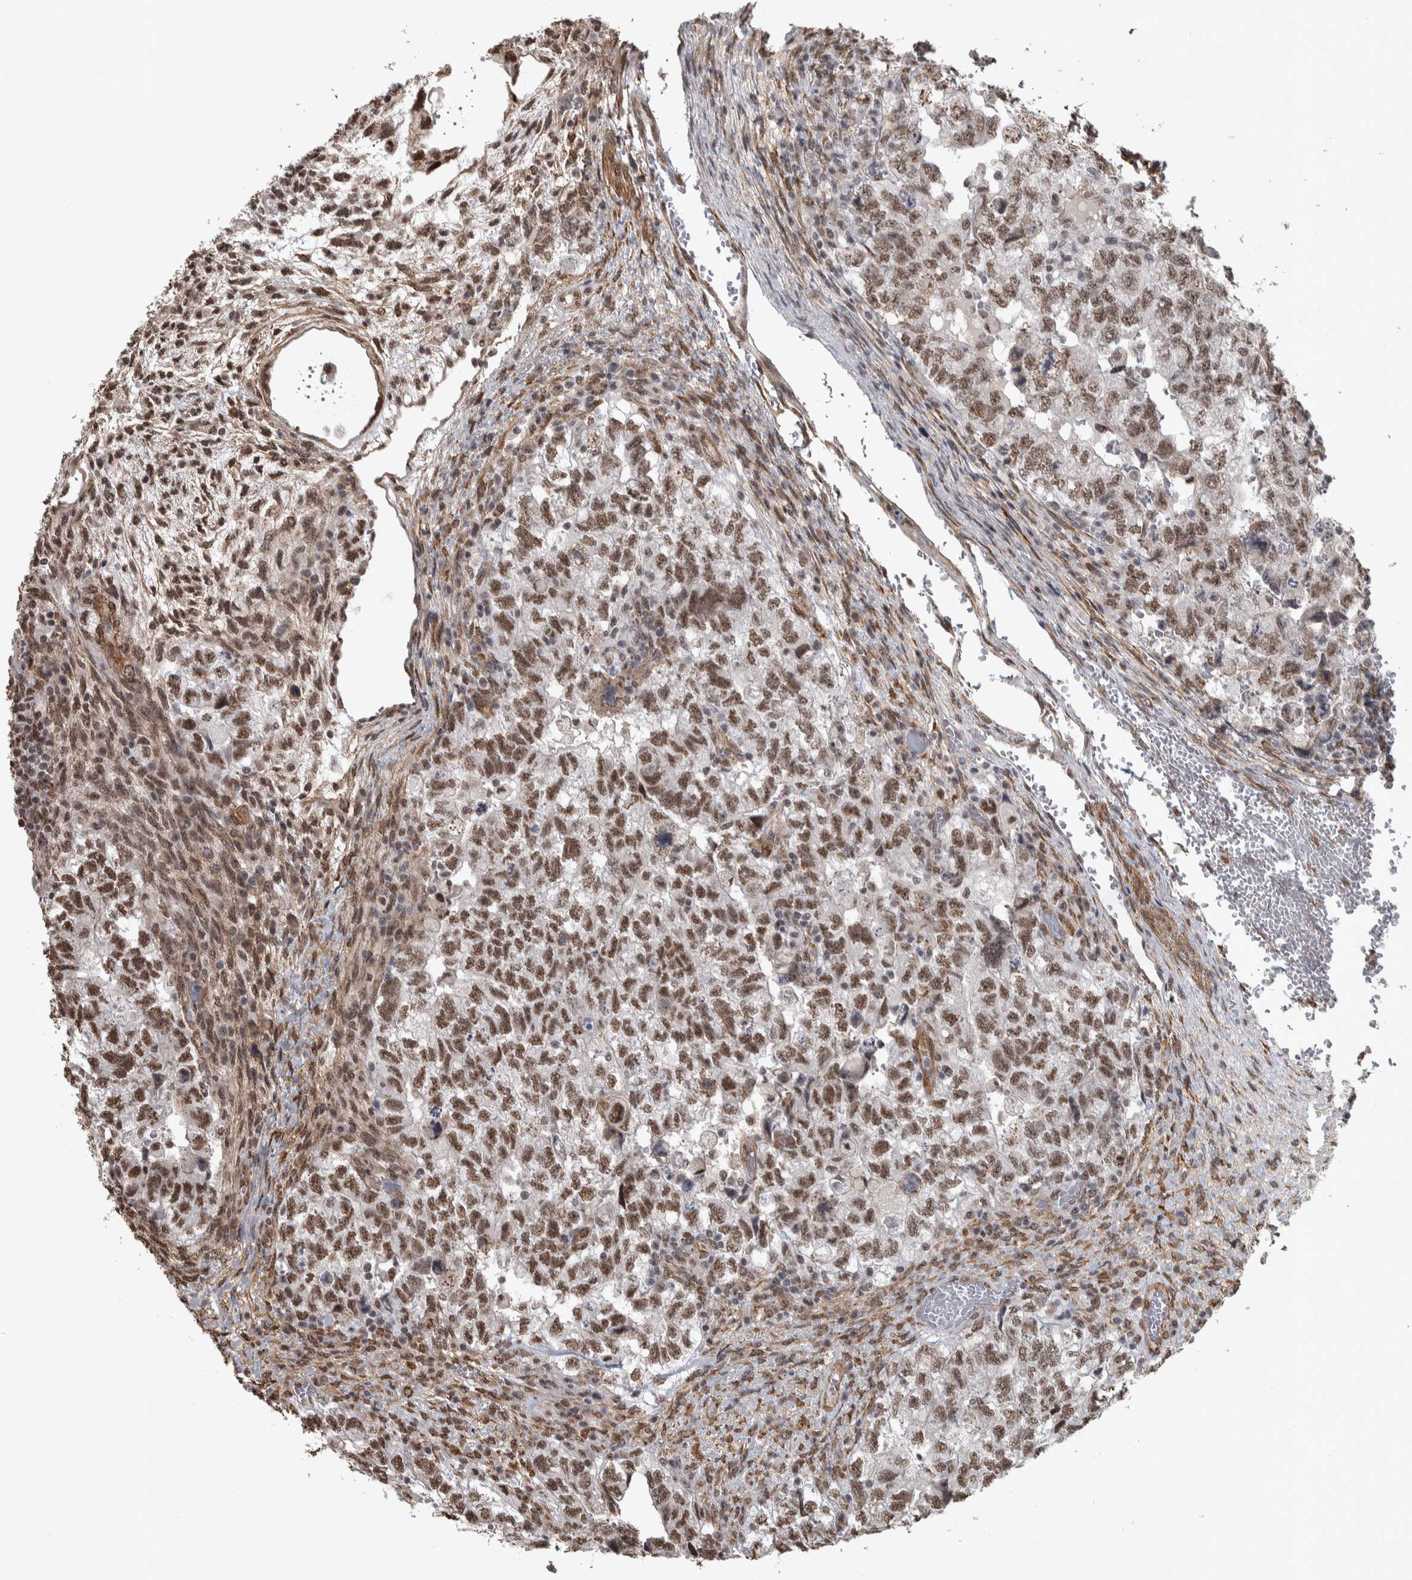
{"staining": {"intensity": "moderate", "quantity": ">75%", "location": "nuclear"}, "tissue": "testis cancer", "cell_type": "Tumor cells", "image_type": "cancer", "snomed": [{"axis": "morphology", "description": "Carcinoma, Embryonal, NOS"}, {"axis": "topography", "description": "Testis"}], "caption": "An IHC image of tumor tissue is shown. Protein staining in brown shows moderate nuclear positivity in testis embryonal carcinoma within tumor cells. (Brightfield microscopy of DAB IHC at high magnification).", "gene": "DDX42", "patient": {"sex": "male", "age": 36}}